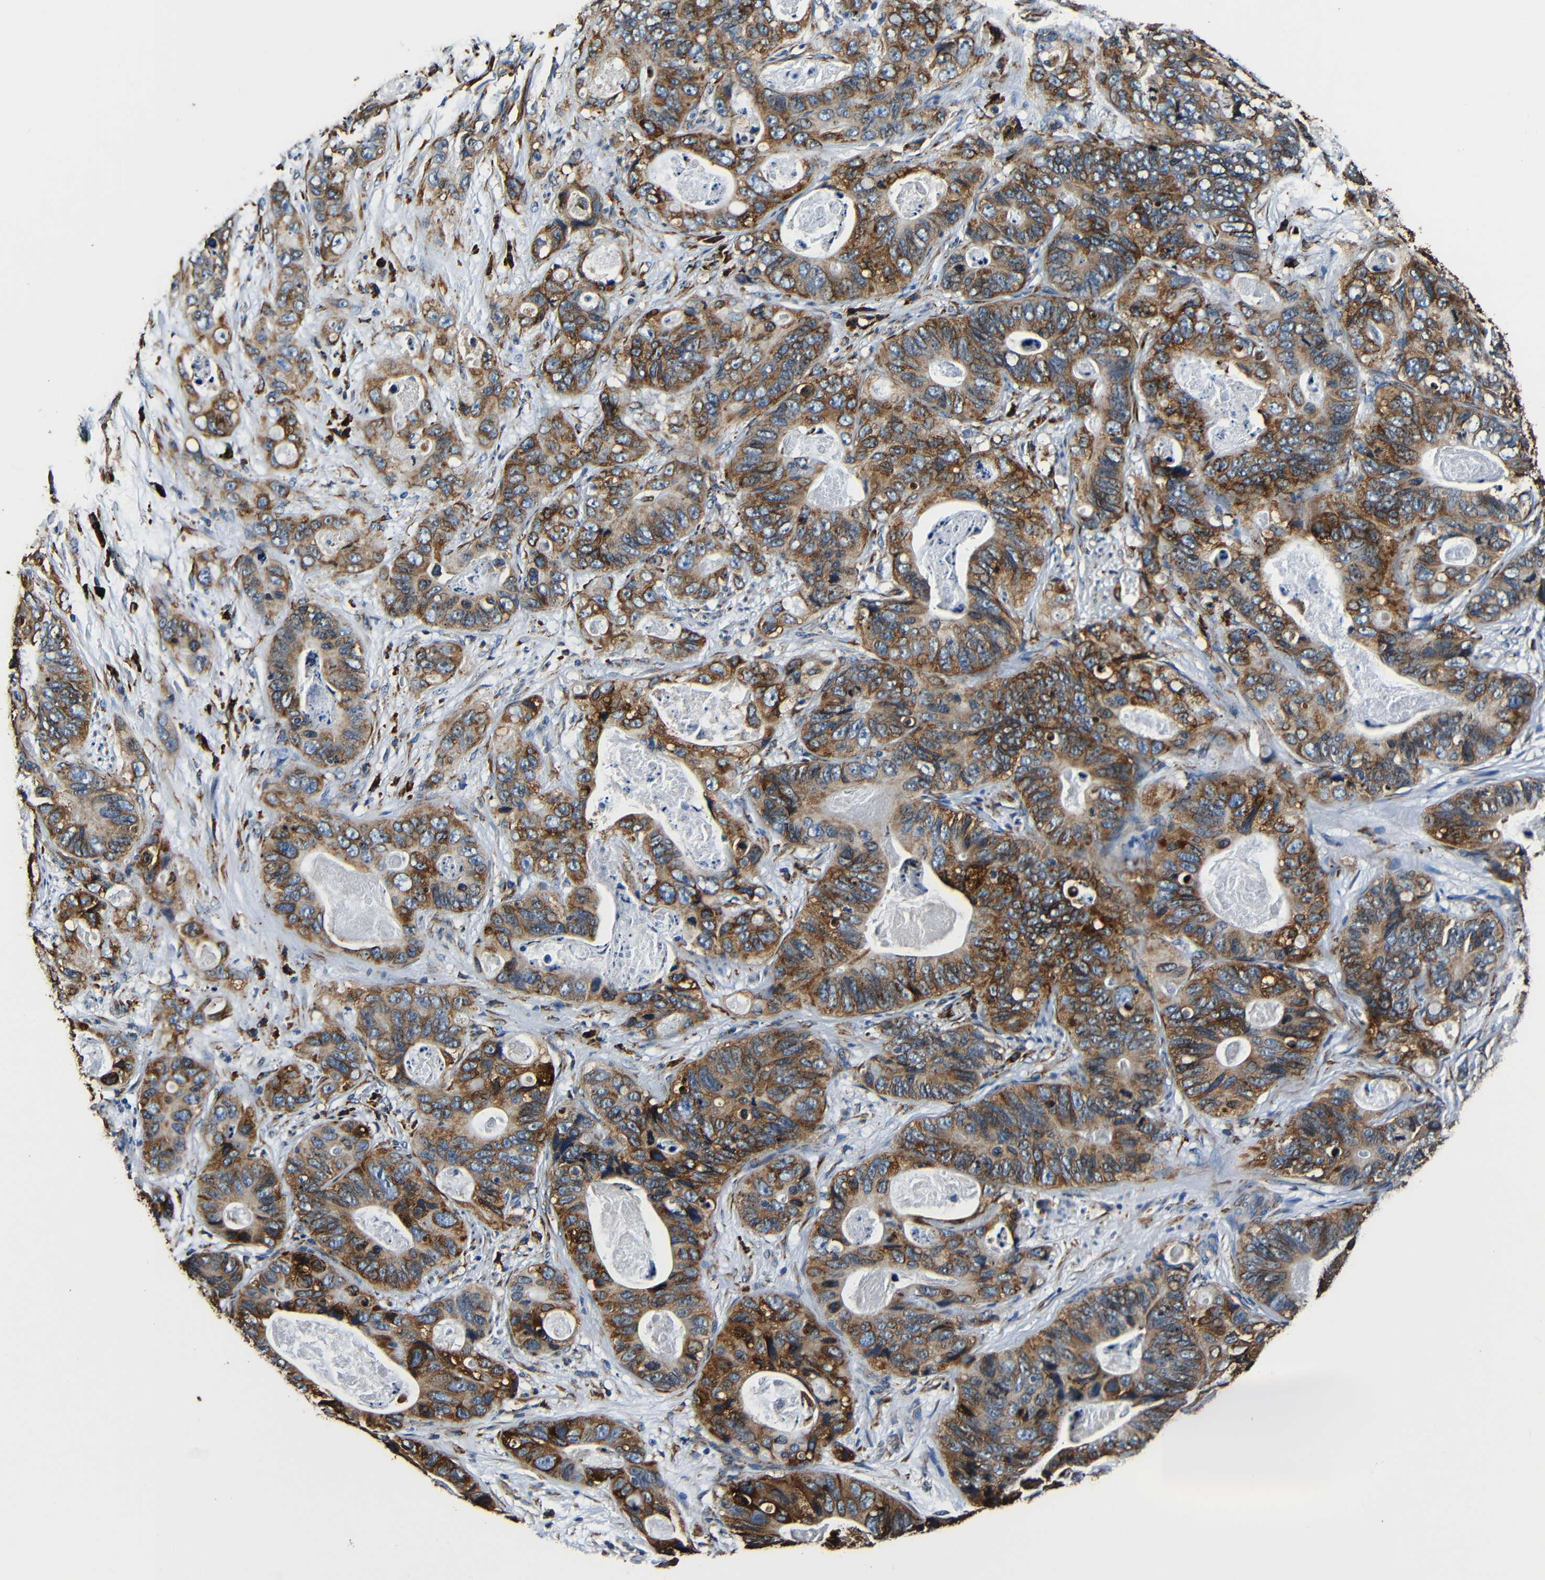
{"staining": {"intensity": "moderate", "quantity": ">75%", "location": "cytoplasmic/membranous"}, "tissue": "stomach cancer", "cell_type": "Tumor cells", "image_type": "cancer", "snomed": [{"axis": "morphology", "description": "Adenocarcinoma, NOS"}, {"axis": "topography", "description": "Stomach"}], "caption": "Protein staining of adenocarcinoma (stomach) tissue exhibits moderate cytoplasmic/membranous positivity in approximately >75% of tumor cells.", "gene": "RRBP1", "patient": {"sex": "female", "age": 89}}